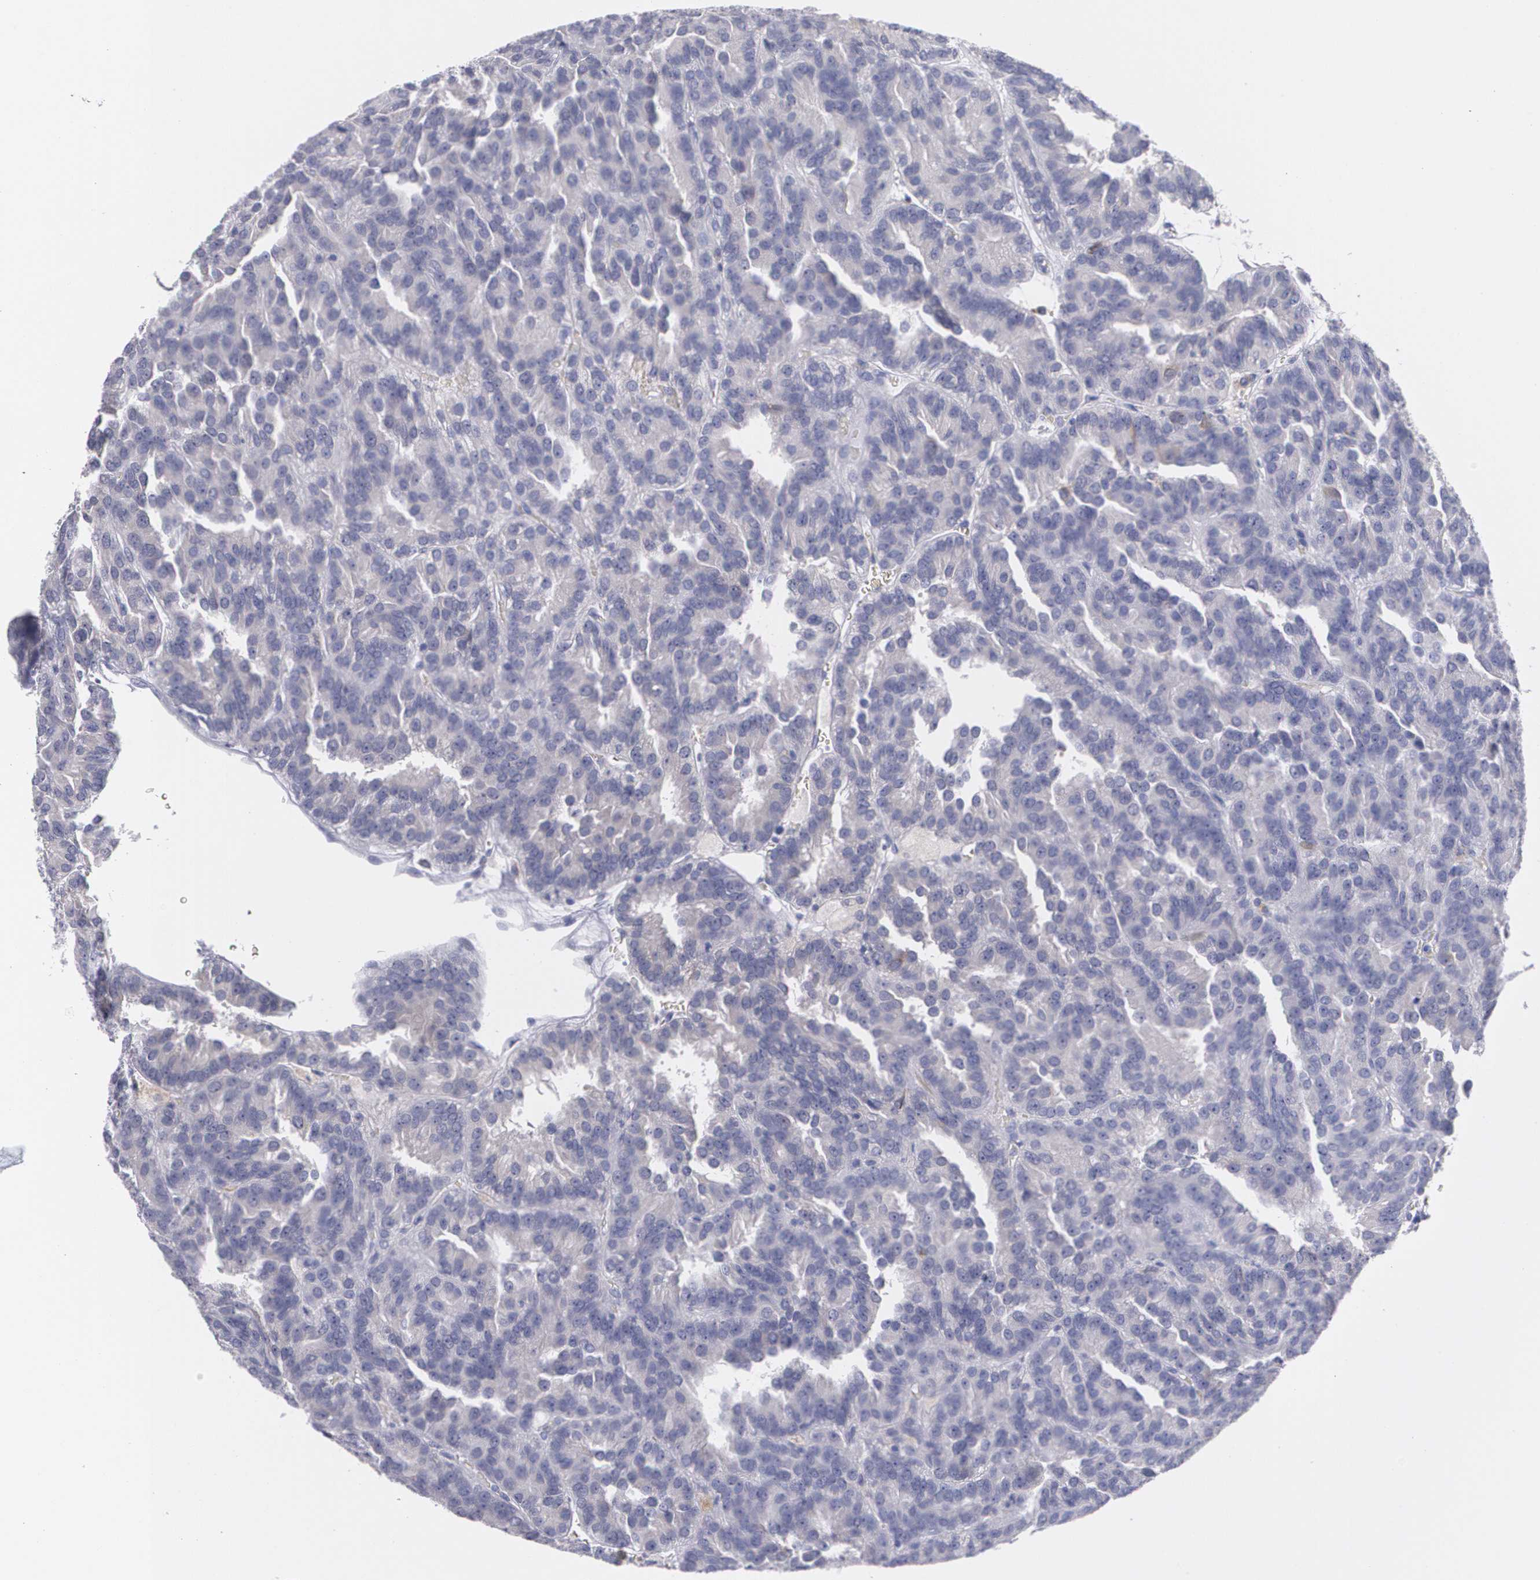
{"staining": {"intensity": "negative", "quantity": "none", "location": "none"}, "tissue": "renal cancer", "cell_type": "Tumor cells", "image_type": "cancer", "snomed": [{"axis": "morphology", "description": "Adenocarcinoma, NOS"}, {"axis": "topography", "description": "Kidney"}], "caption": "High magnification brightfield microscopy of renal cancer (adenocarcinoma) stained with DAB (3,3'-diaminobenzidine) (brown) and counterstained with hematoxylin (blue): tumor cells show no significant expression.", "gene": "HMMR", "patient": {"sex": "male", "age": 46}}